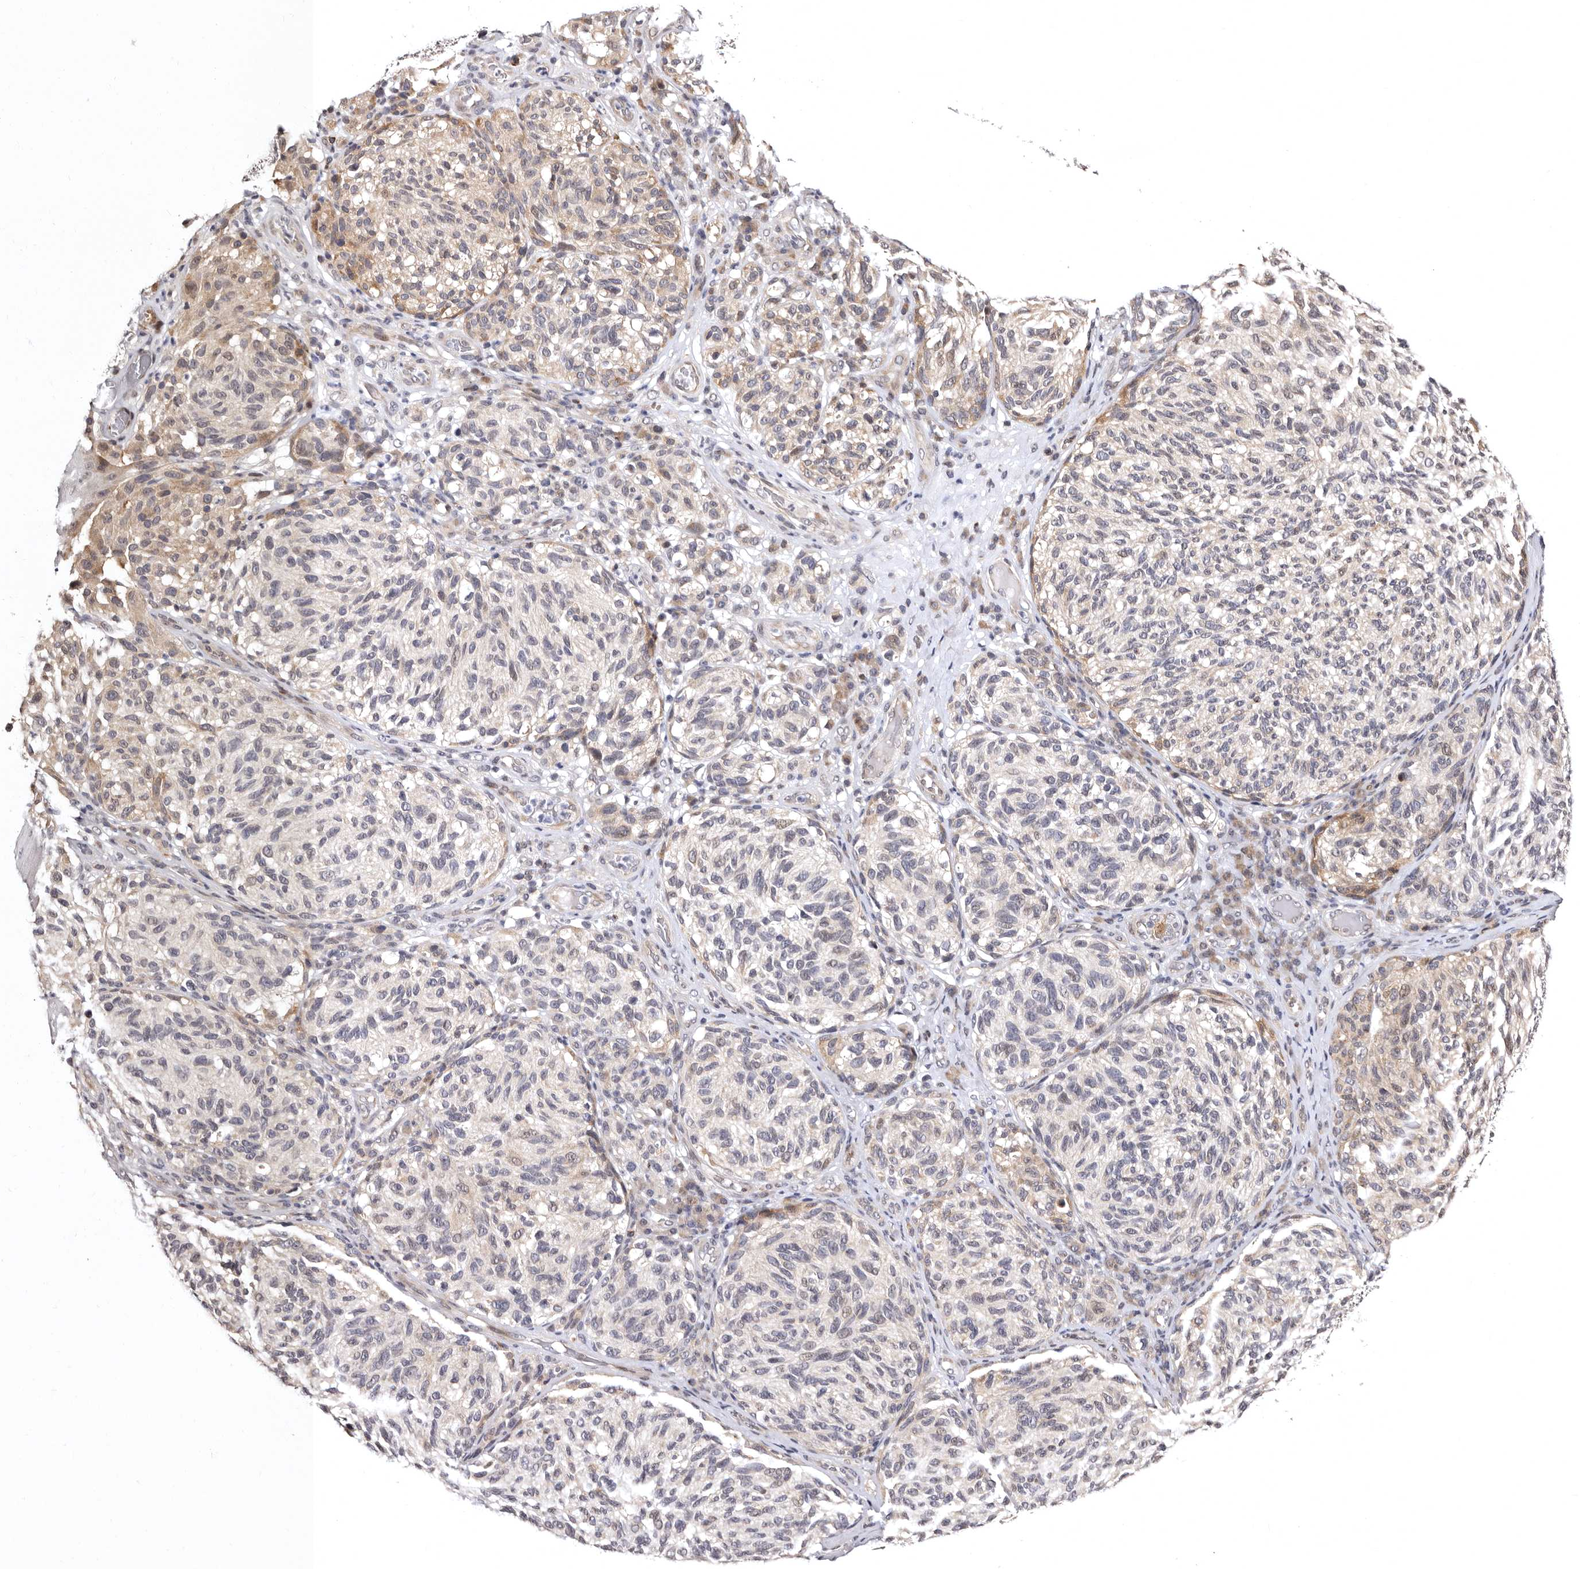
{"staining": {"intensity": "weak", "quantity": "<25%", "location": "cytoplasmic/membranous"}, "tissue": "melanoma", "cell_type": "Tumor cells", "image_type": "cancer", "snomed": [{"axis": "morphology", "description": "Malignant melanoma, NOS"}, {"axis": "topography", "description": "Skin"}], "caption": "High power microscopy histopathology image of an immunohistochemistry (IHC) photomicrograph of malignant melanoma, revealing no significant positivity in tumor cells.", "gene": "PHF20L1", "patient": {"sex": "female", "age": 73}}